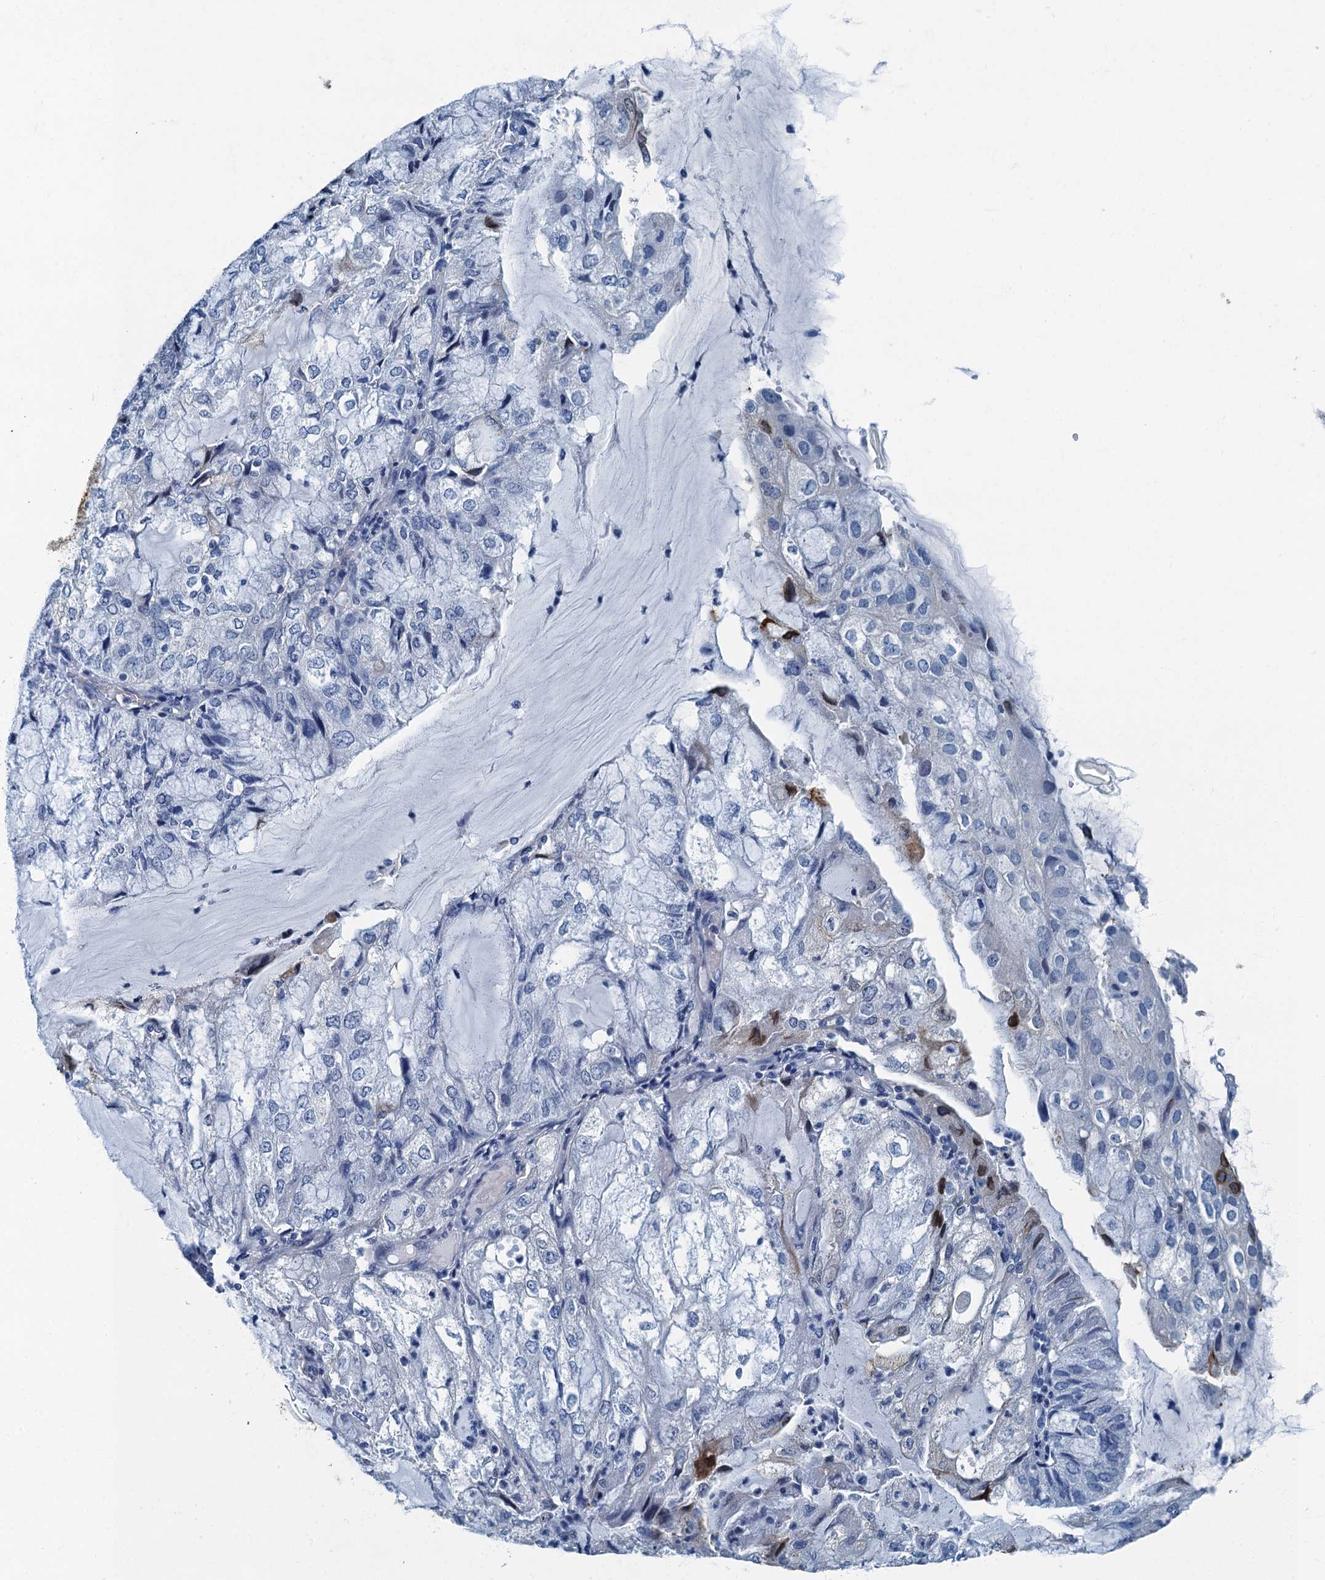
{"staining": {"intensity": "negative", "quantity": "none", "location": "none"}, "tissue": "endometrial cancer", "cell_type": "Tumor cells", "image_type": "cancer", "snomed": [{"axis": "morphology", "description": "Adenocarcinoma, NOS"}, {"axis": "topography", "description": "Endometrium"}], "caption": "Tumor cells are negative for brown protein staining in adenocarcinoma (endometrial).", "gene": "GADL1", "patient": {"sex": "female", "age": 81}}